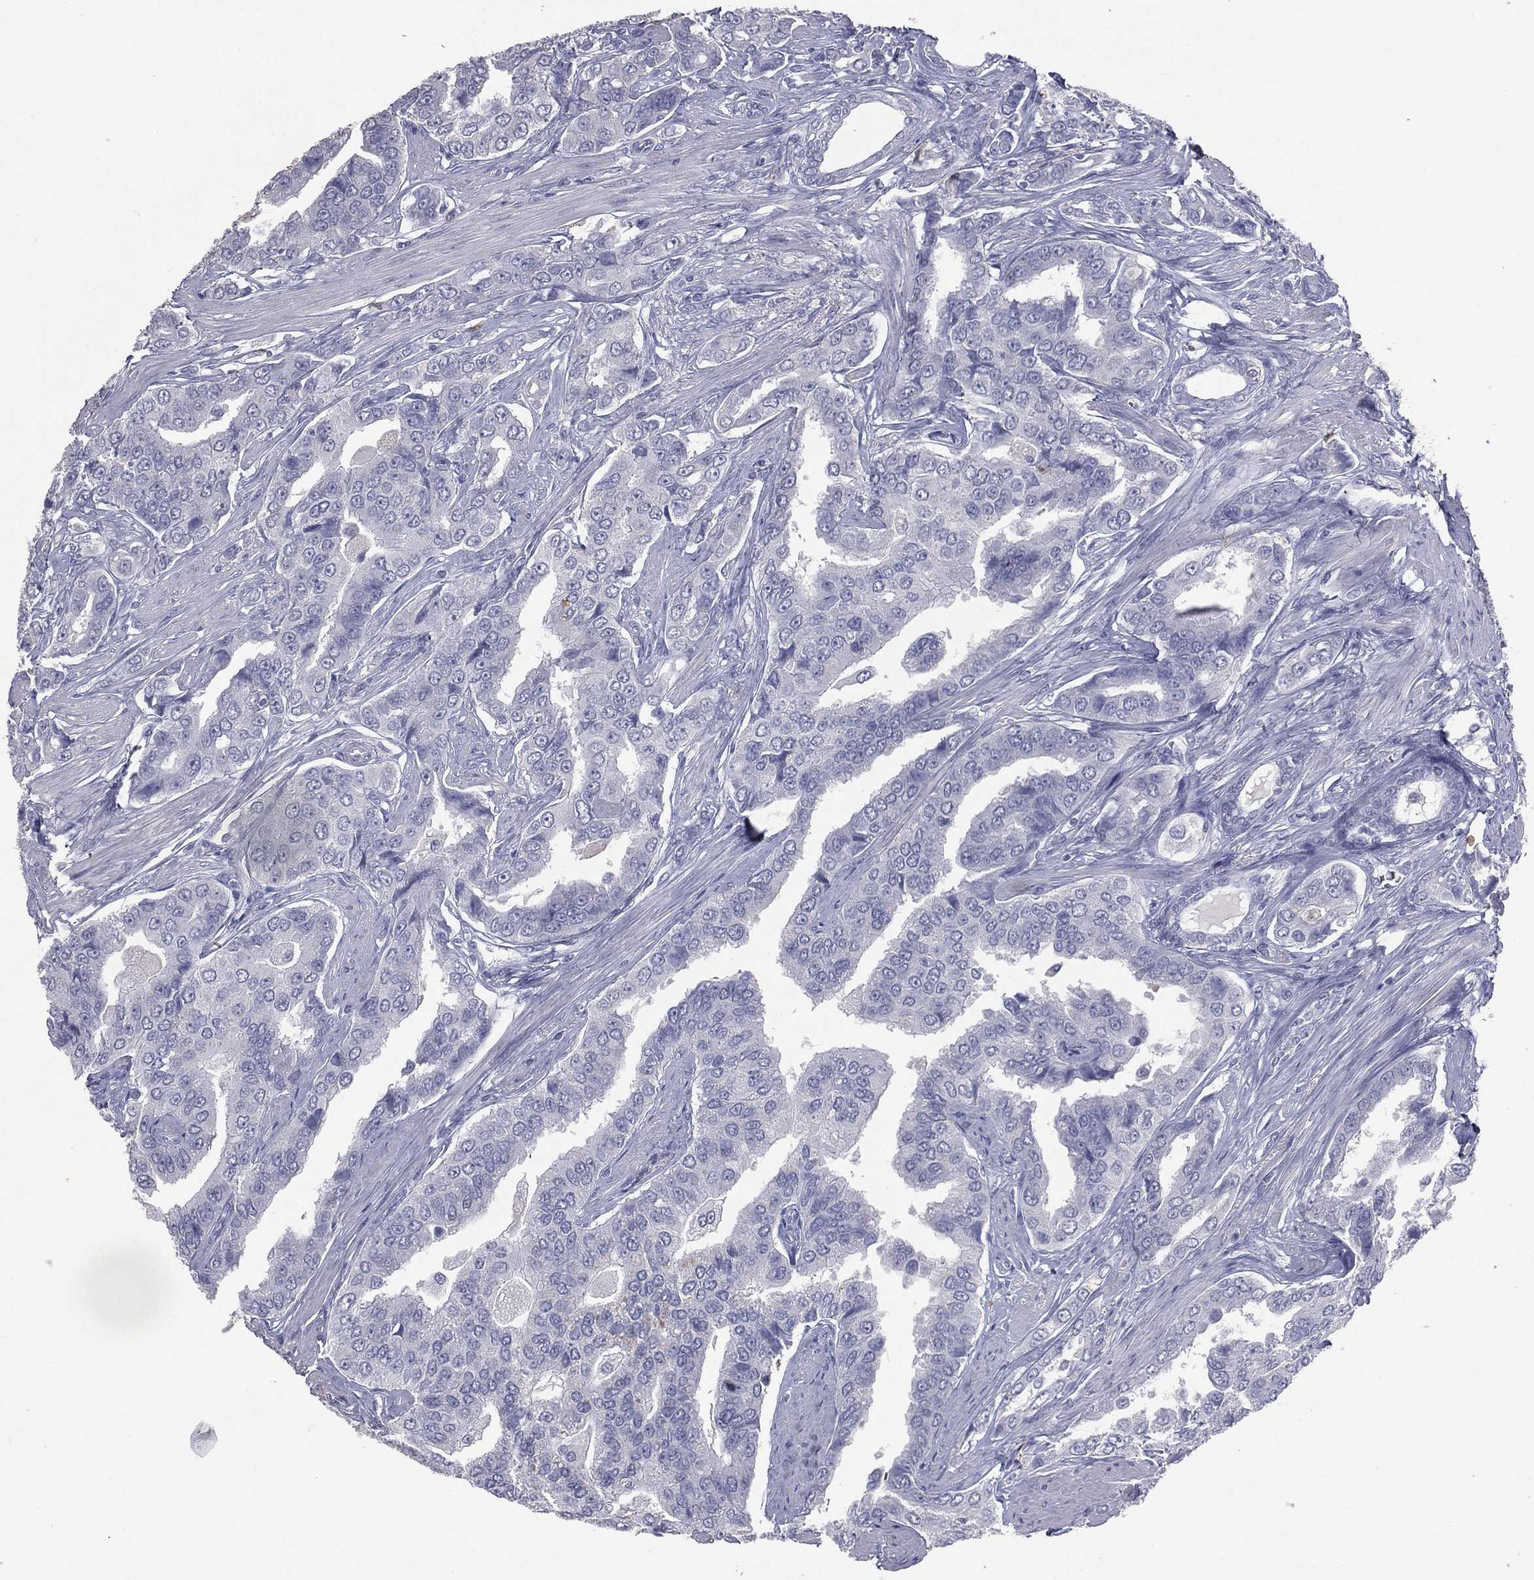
{"staining": {"intensity": "negative", "quantity": "none", "location": "none"}, "tissue": "prostate cancer", "cell_type": "Tumor cells", "image_type": "cancer", "snomed": [{"axis": "morphology", "description": "Adenocarcinoma, NOS"}, {"axis": "topography", "description": "Prostate and seminal vesicle, NOS"}, {"axis": "topography", "description": "Prostate"}], "caption": "Immunohistochemistry (IHC) photomicrograph of neoplastic tissue: adenocarcinoma (prostate) stained with DAB shows no significant protein expression in tumor cells.", "gene": "ESX1", "patient": {"sex": "male", "age": 69}}